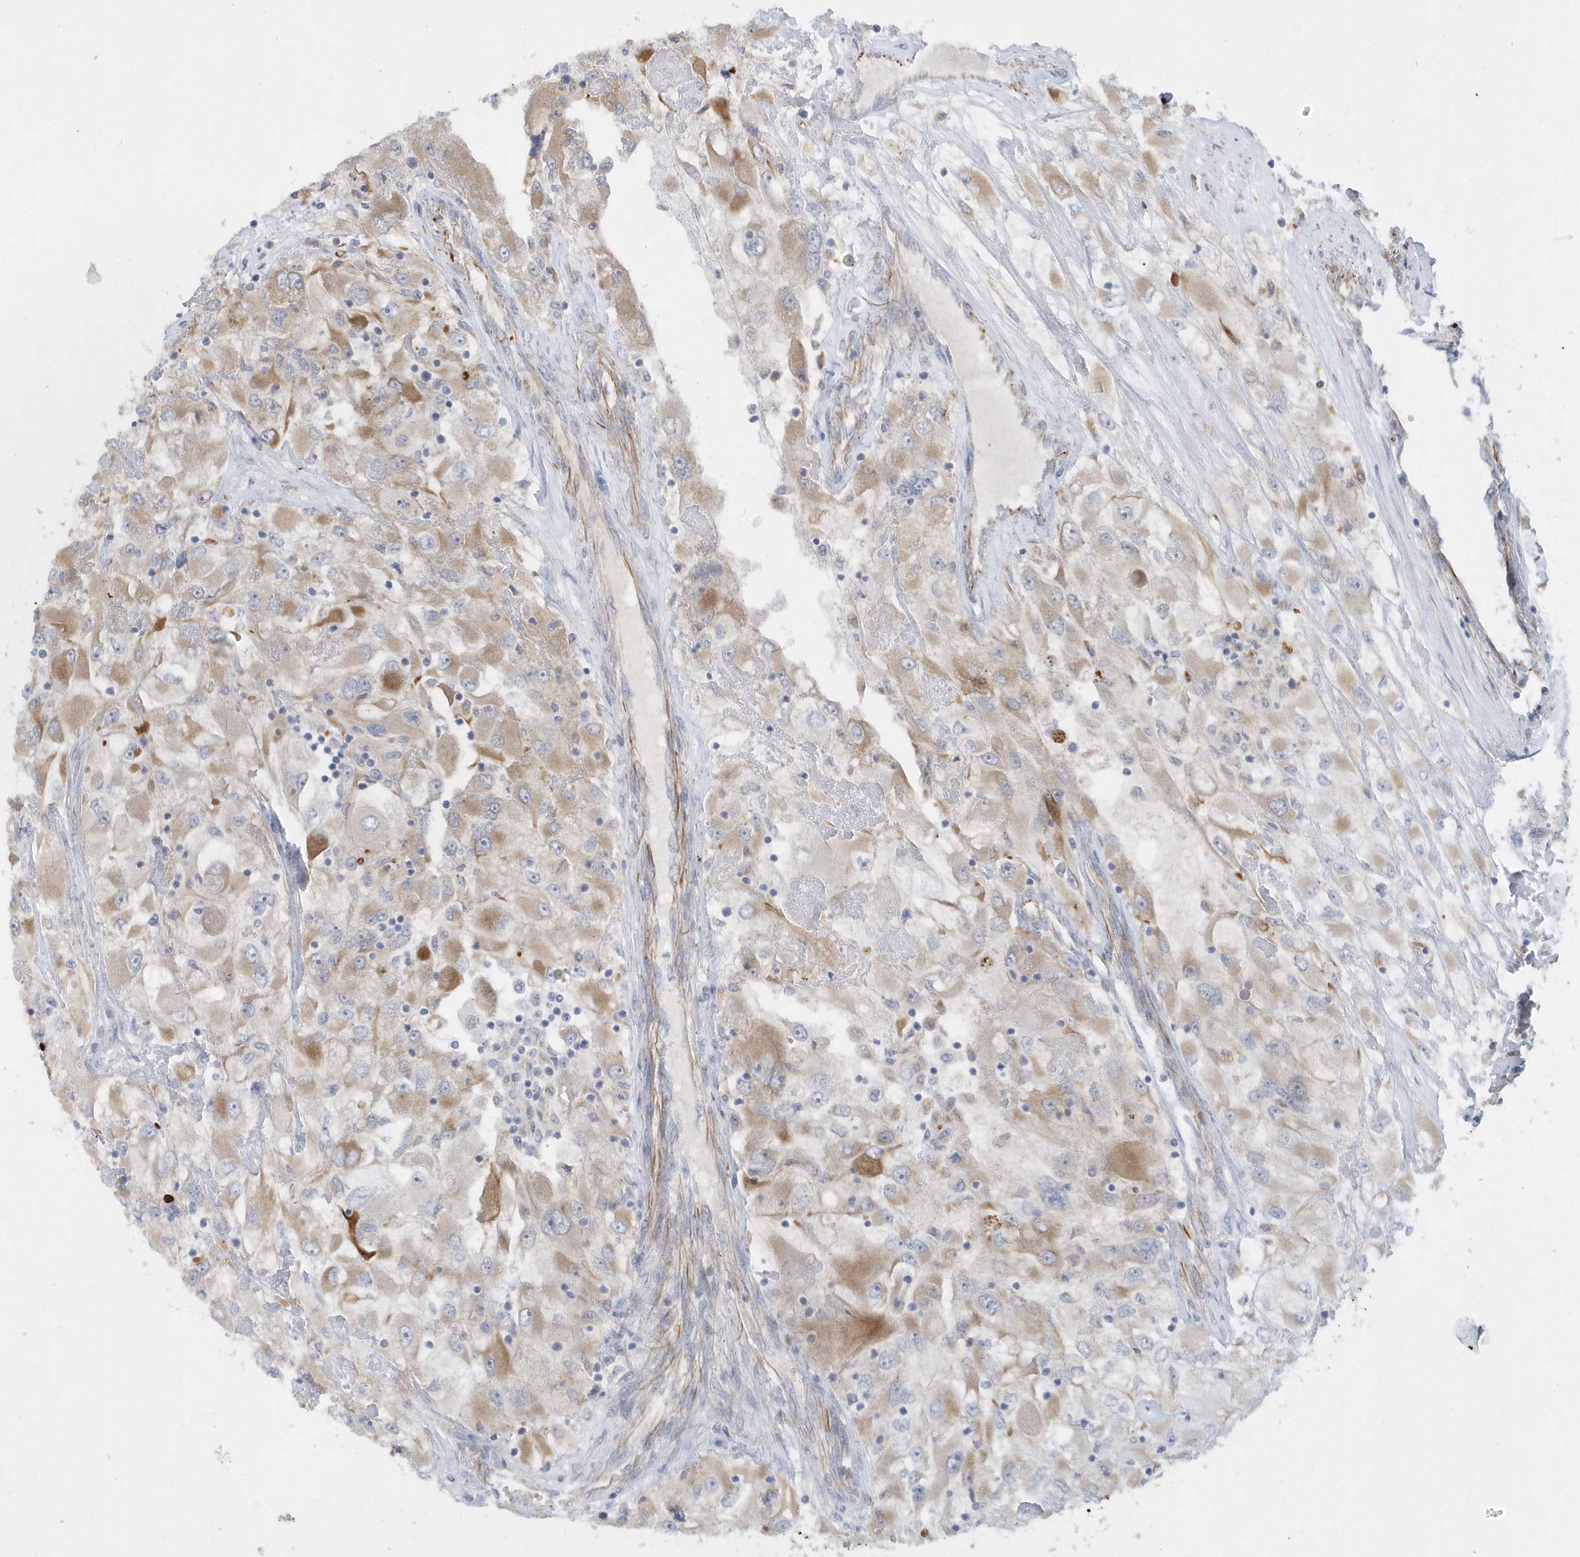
{"staining": {"intensity": "weak", "quantity": ">75%", "location": "cytoplasmic/membranous"}, "tissue": "renal cancer", "cell_type": "Tumor cells", "image_type": "cancer", "snomed": [{"axis": "morphology", "description": "Adenocarcinoma, NOS"}, {"axis": "topography", "description": "Kidney"}], "caption": "An immunohistochemistry histopathology image of neoplastic tissue is shown. Protein staining in brown shows weak cytoplasmic/membranous positivity in renal cancer within tumor cells.", "gene": "RAB17", "patient": {"sex": "female", "age": 52}}